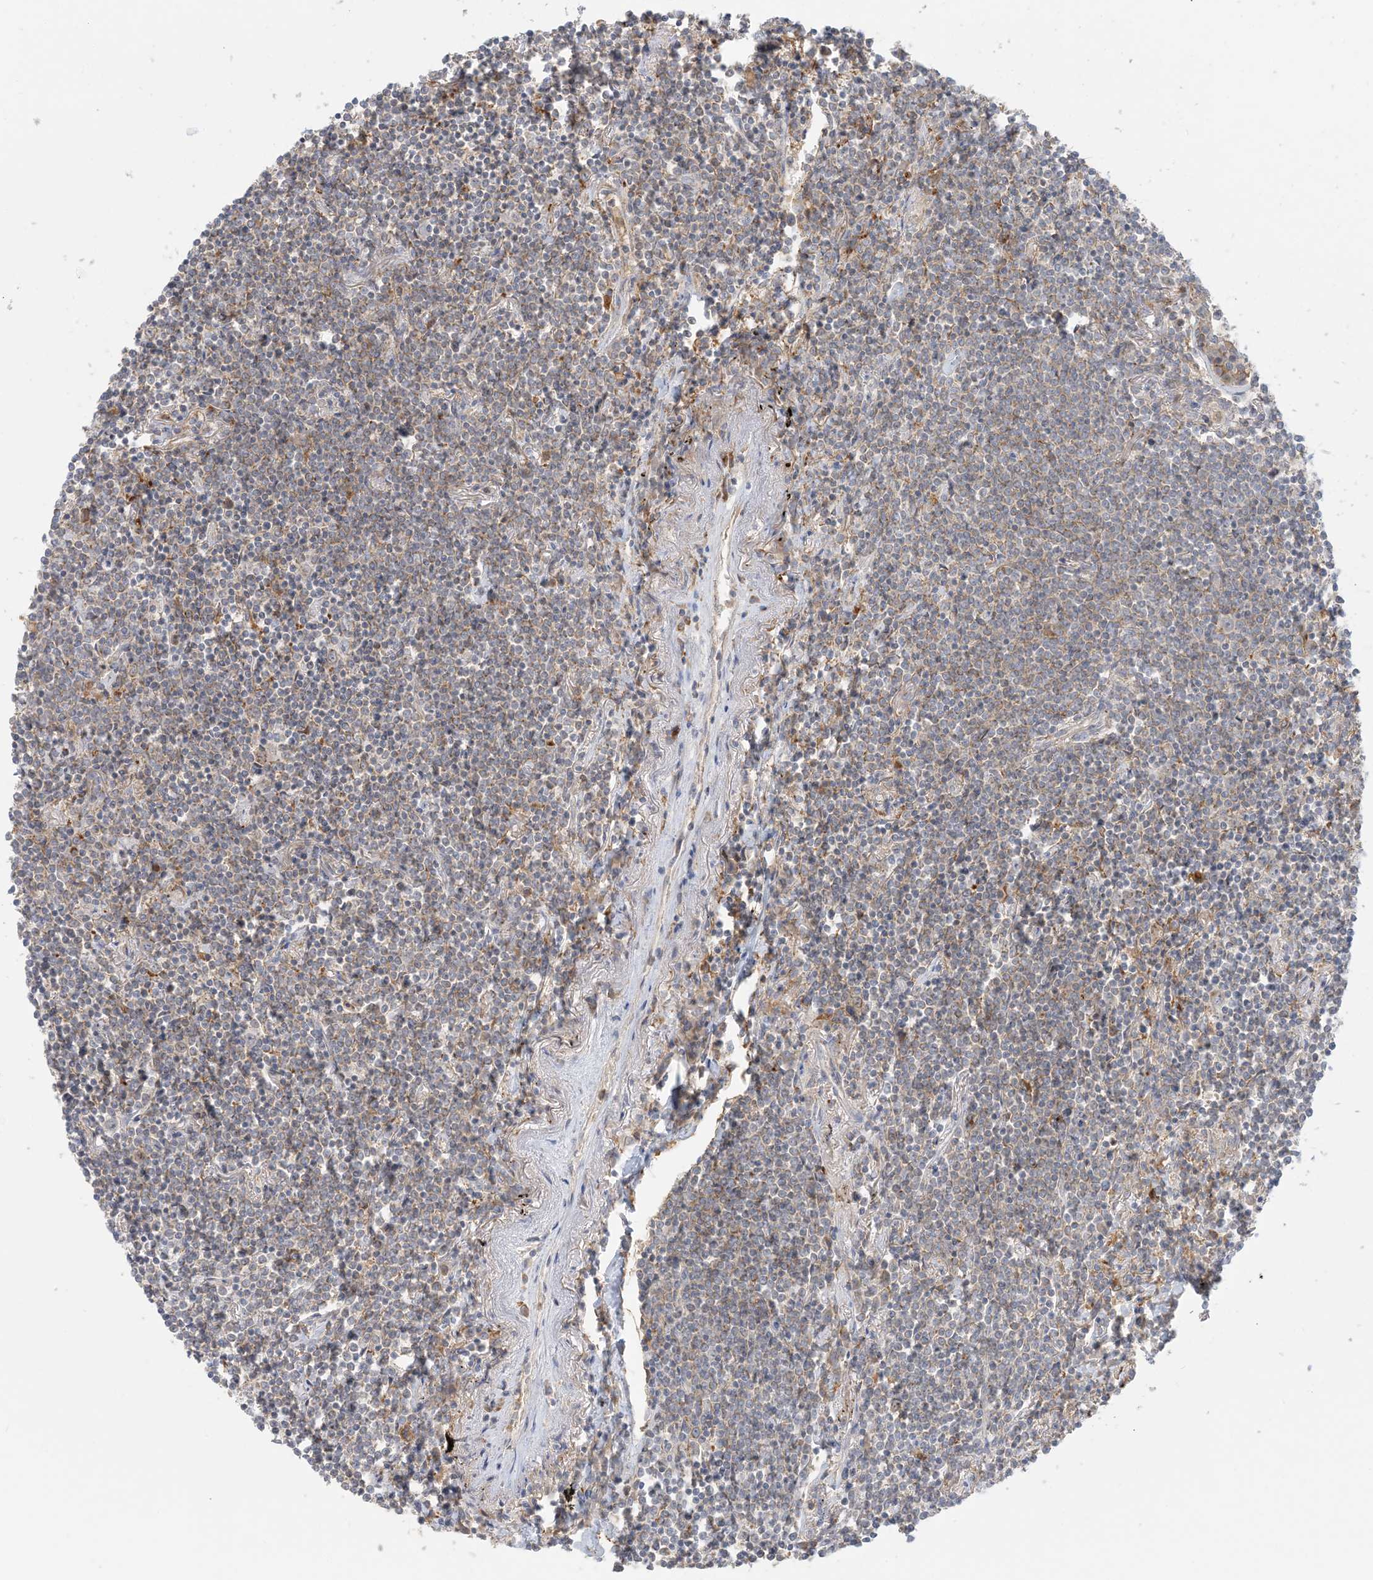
{"staining": {"intensity": "weak", "quantity": "25%-75%", "location": "cytoplasmic/membranous"}, "tissue": "lymphoma", "cell_type": "Tumor cells", "image_type": "cancer", "snomed": [{"axis": "morphology", "description": "Malignant lymphoma, non-Hodgkin's type, Low grade"}, {"axis": "topography", "description": "Lung"}], "caption": "Protein expression analysis of lymphoma displays weak cytoplasmic/membranous expression in approximately 25%-75% of tumor cells. (DAB IHC, brown staining for protein, blue staining for nuclei).", "gene": "SPPL2A", "patient": {"sex": "female", "age": 71}}